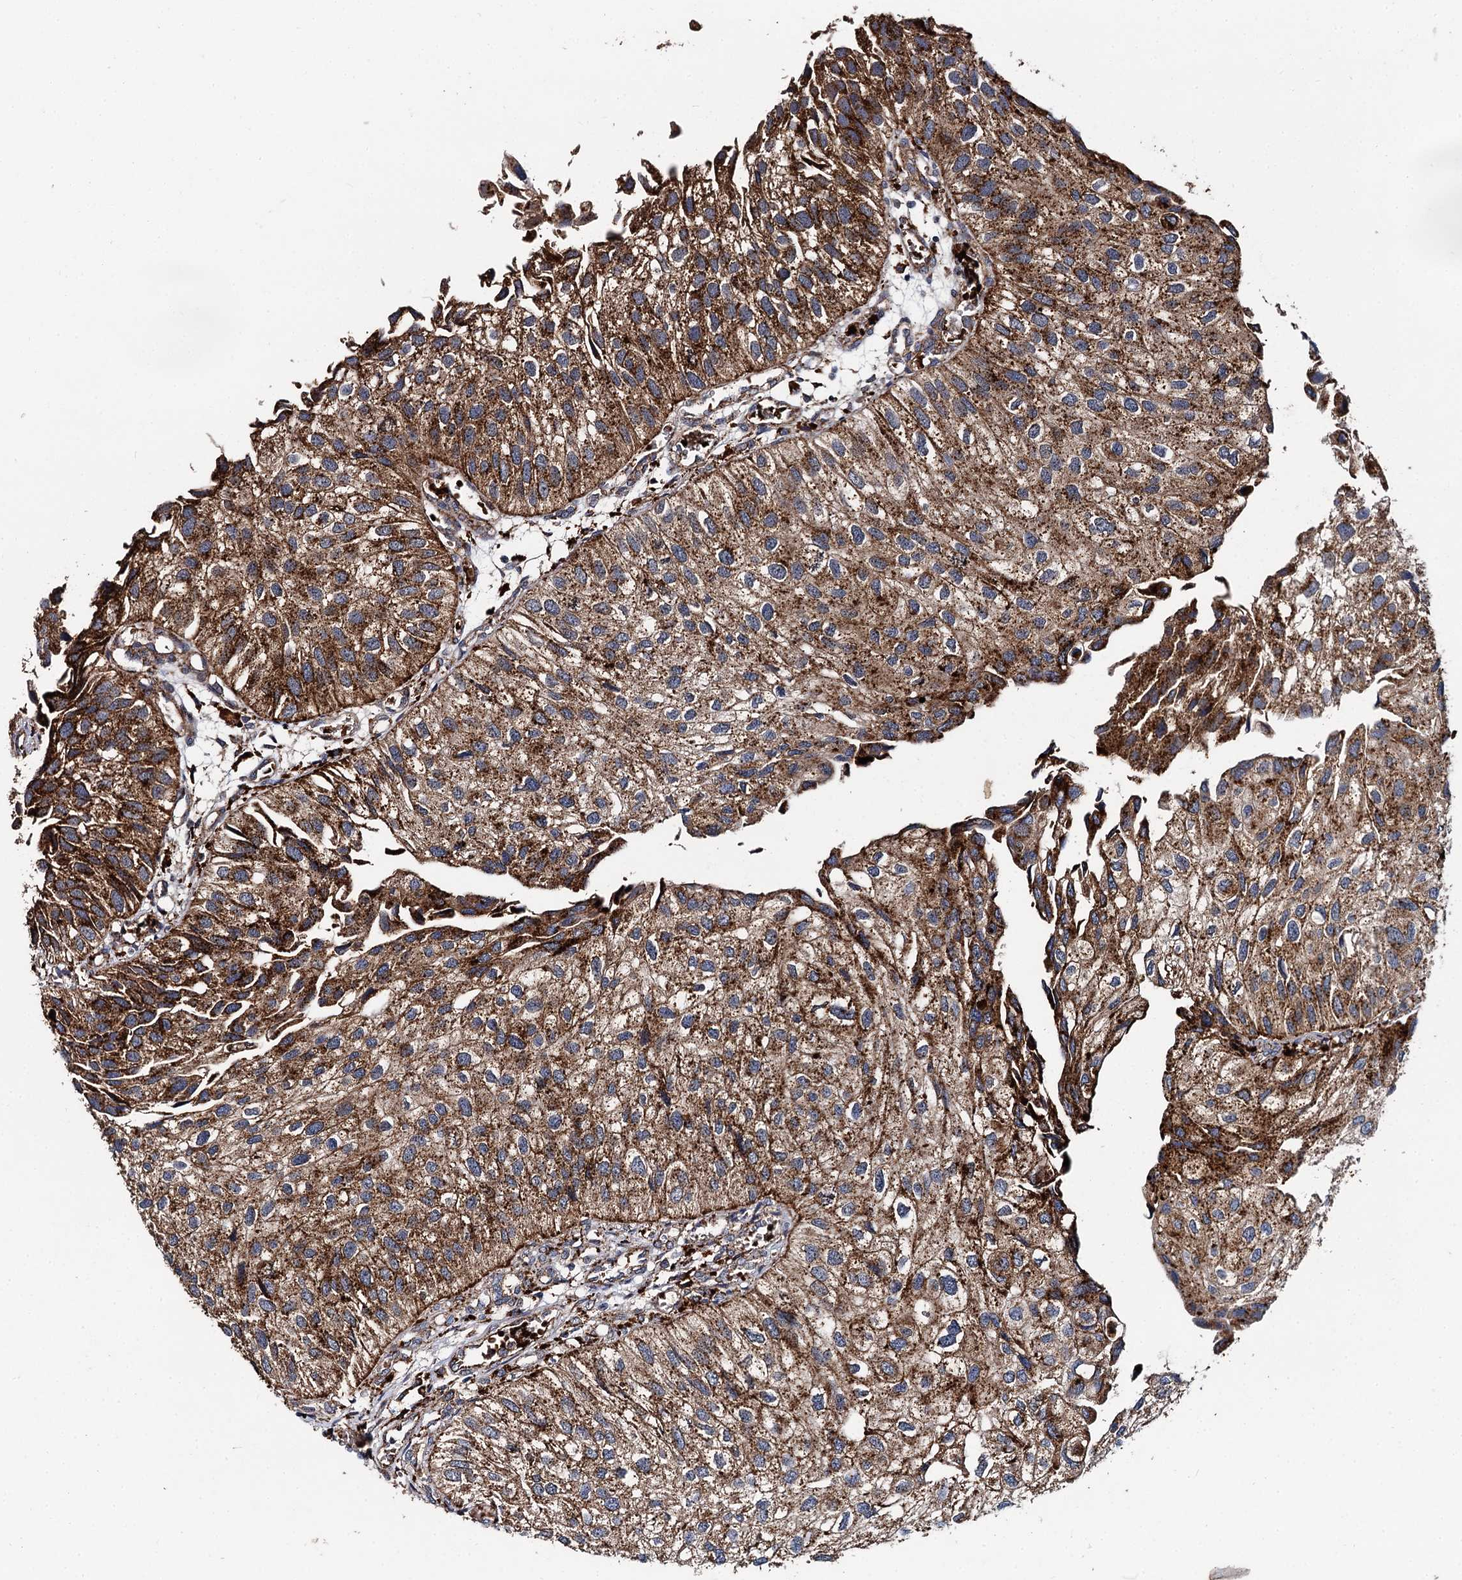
{"staining": {"intensity": "strong", "quantity": ">75%", "location": "cytoplasmic/membranous"}, "tissue": "urothelial cancer", "cell_type": "Tumor cells", "image_type": "cancer", "snomed": [{"axis": "morphology", "description": "Urothelial carcinoma, Low grade"}, {"axis": "topography", "description": "Urinary bladder"}], "caption": "Urothelial cancer stained for a protein reveals strong cytoplasmic/membranous positivity in tumor cells.", "gene": "GBA1", "patient": {"sex": "female", "age": 89}}